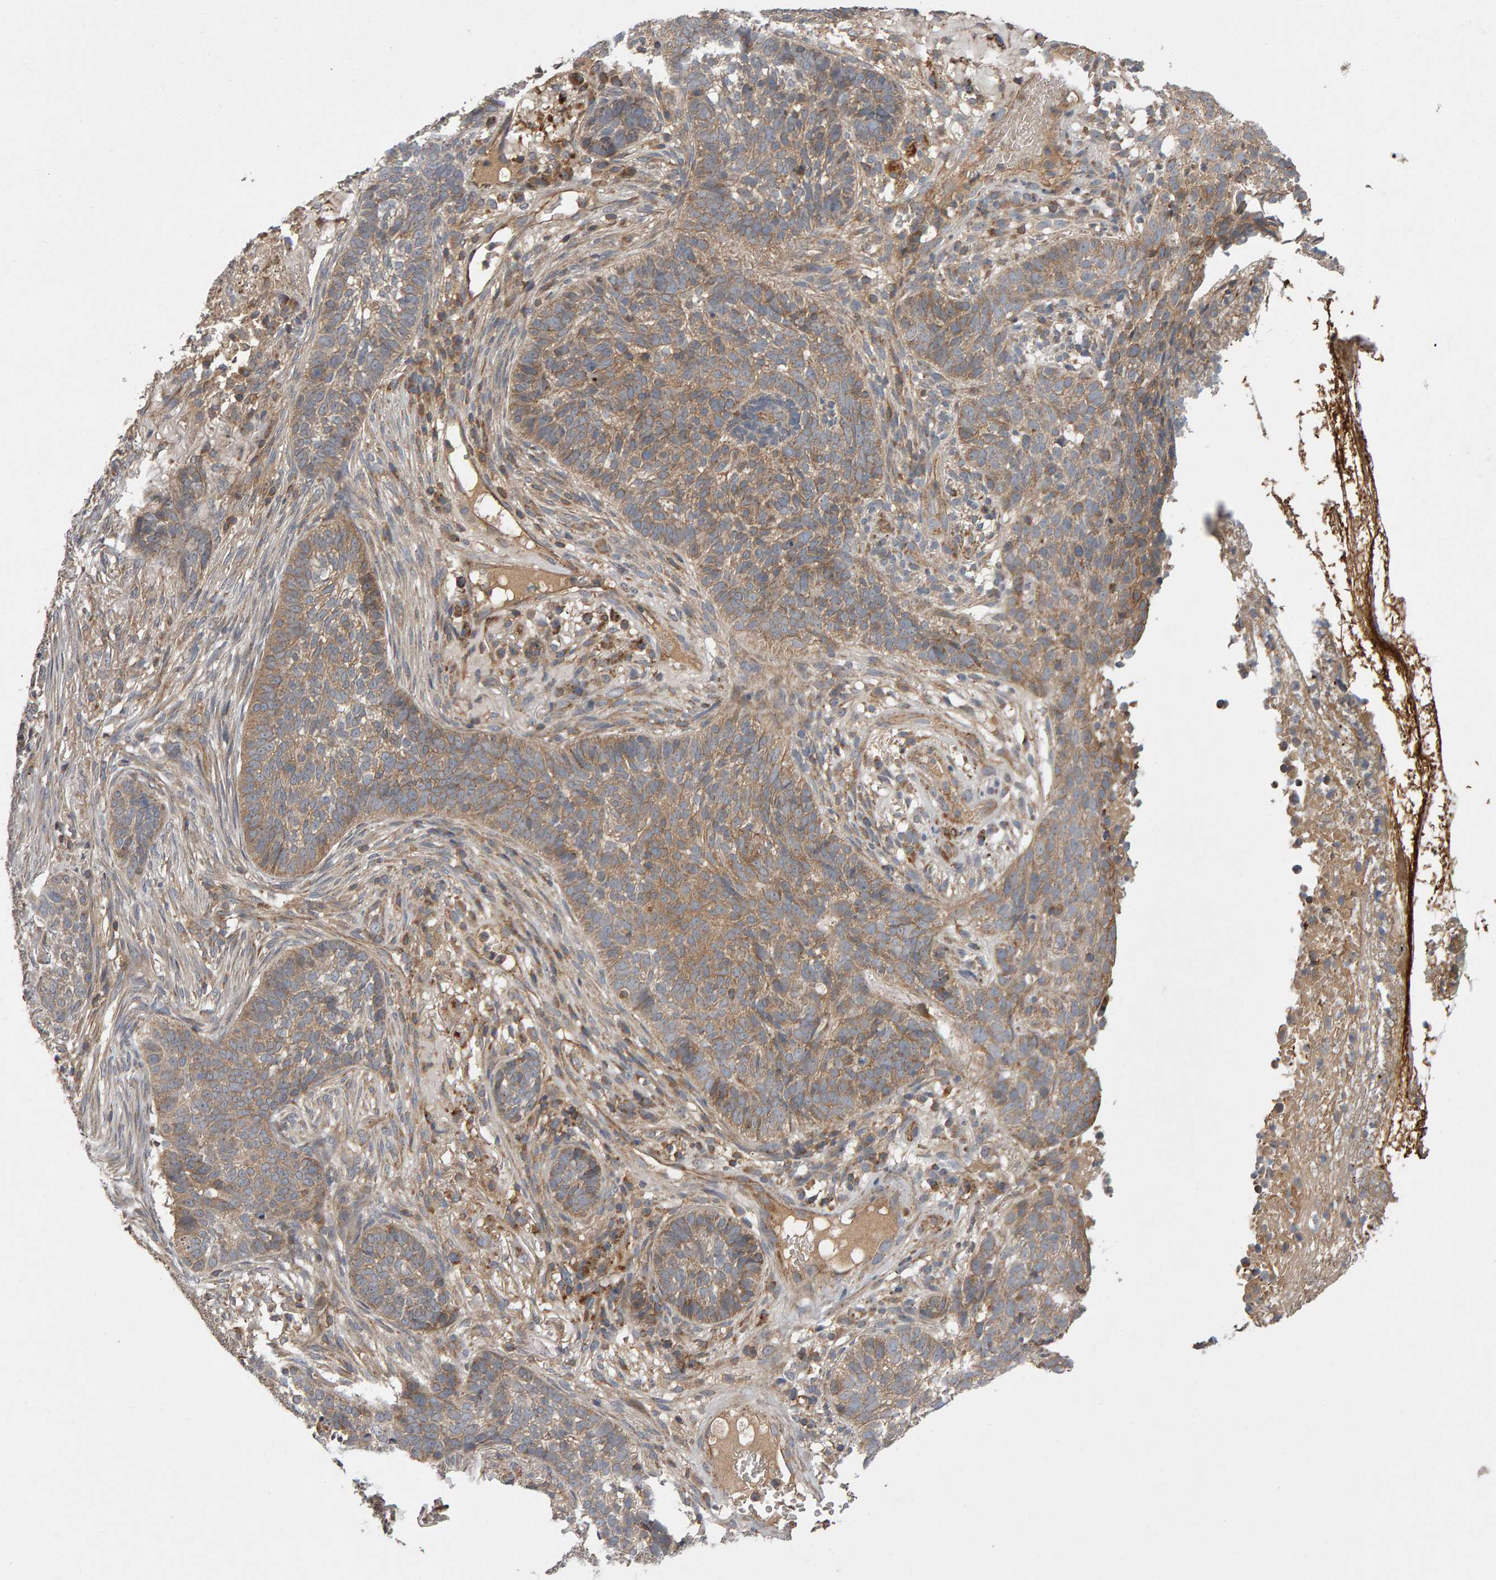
{"staining": {"intensity": "weak", "quantity": ">75%", "location": "cytoplasmic/membranous"}, "tissue": "skin cancer", "cell_type": "Tumor cells", "image_type": "cancer", "snomed": [{"axis": "morphology", "description": "Basal cell carcinoma"}, {"axis": "topography", "description": "Skin"}], "caption": "About >75% of tumor cells in human skin basal cell carcinoma demonstrate weak cytoplasmic/membranous protein positivity as visualized by brown immunohistochemical staining.", "gene": "PGS1", "patient": {"sex": "male", "age": 85}}